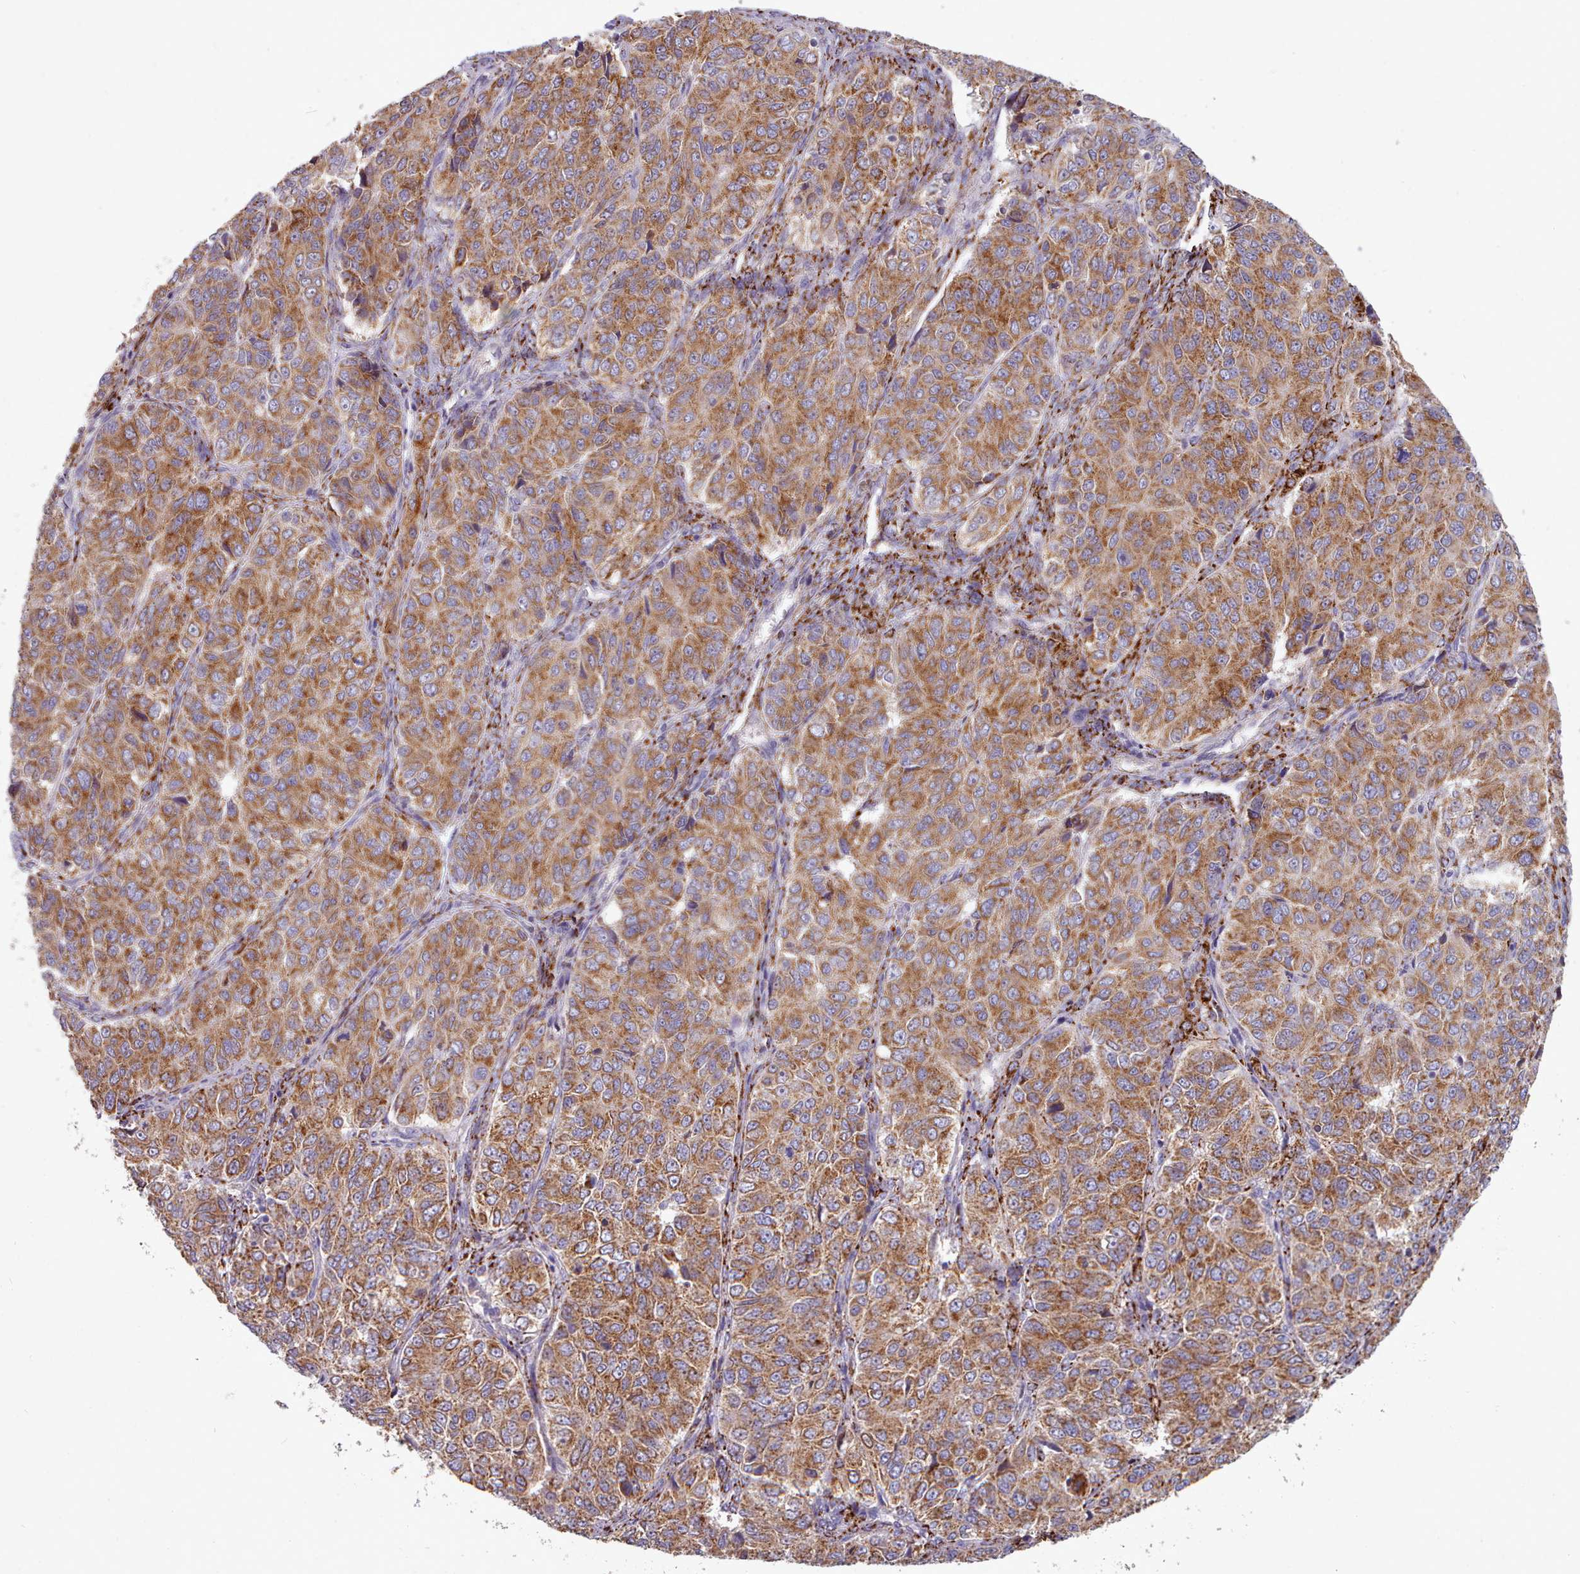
{"staining": {"intensity": "moderate", "quantity": ">75%", "location": "cytoplasmic/membranous"}, "tissue": "ovarian cancer", "cell_type": "Tumor cells", "image_type": "cancer", "snomed": [{"axis": "morphology", "description": "Carcinoma, endometroid"}, {"axis": "topography", "description": "Ovary"}], "caption": "Endometroid carcinoma (ovarian) was stained to show a protein in brown. There is medium levels of moderate cytoplasmic/membranous staining in approximately >75% of tumor cells.", "gene": "HSDL2", "patient": {"sex": "female", "age": 51}}